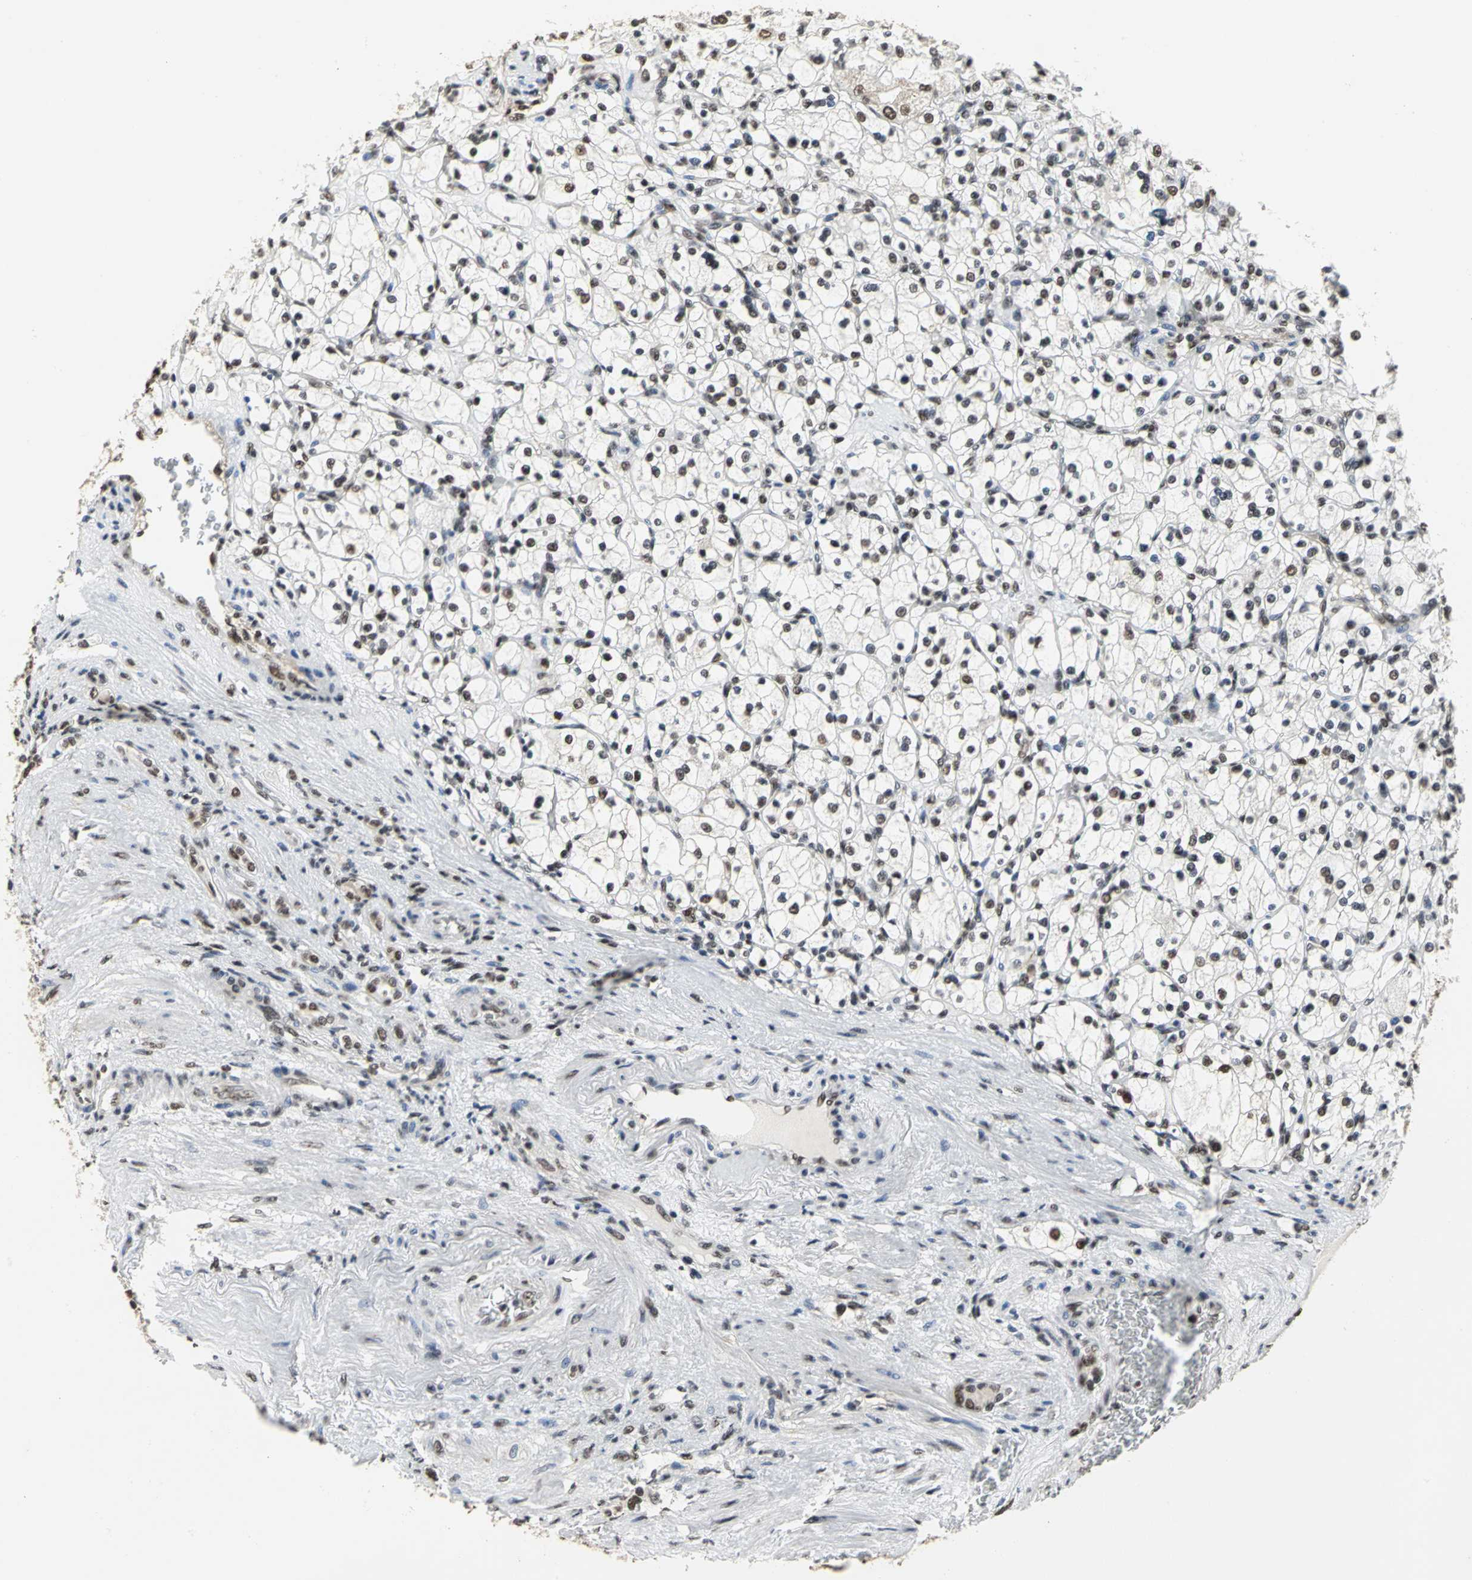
{"staining": {"intensity": "strong", "quantity": ">75%", "location": "nuclear"}, "tissue": "renal cancer", "cell_type": "Tumor cells", "image_type": "cancer", "snomed": [{"axis": "morphology", "description": "Adenocarcinoma, NOS"}, {"axis": "topography", "description": "Kidney"}], "caption": "The immunohistochemical stain labels strong nuclear expression in tumor cells of renal cancer (adenocarcinoma) tissue.", "gene": "CCDC88C", "patient": {"sex": "female", "age": 83}}